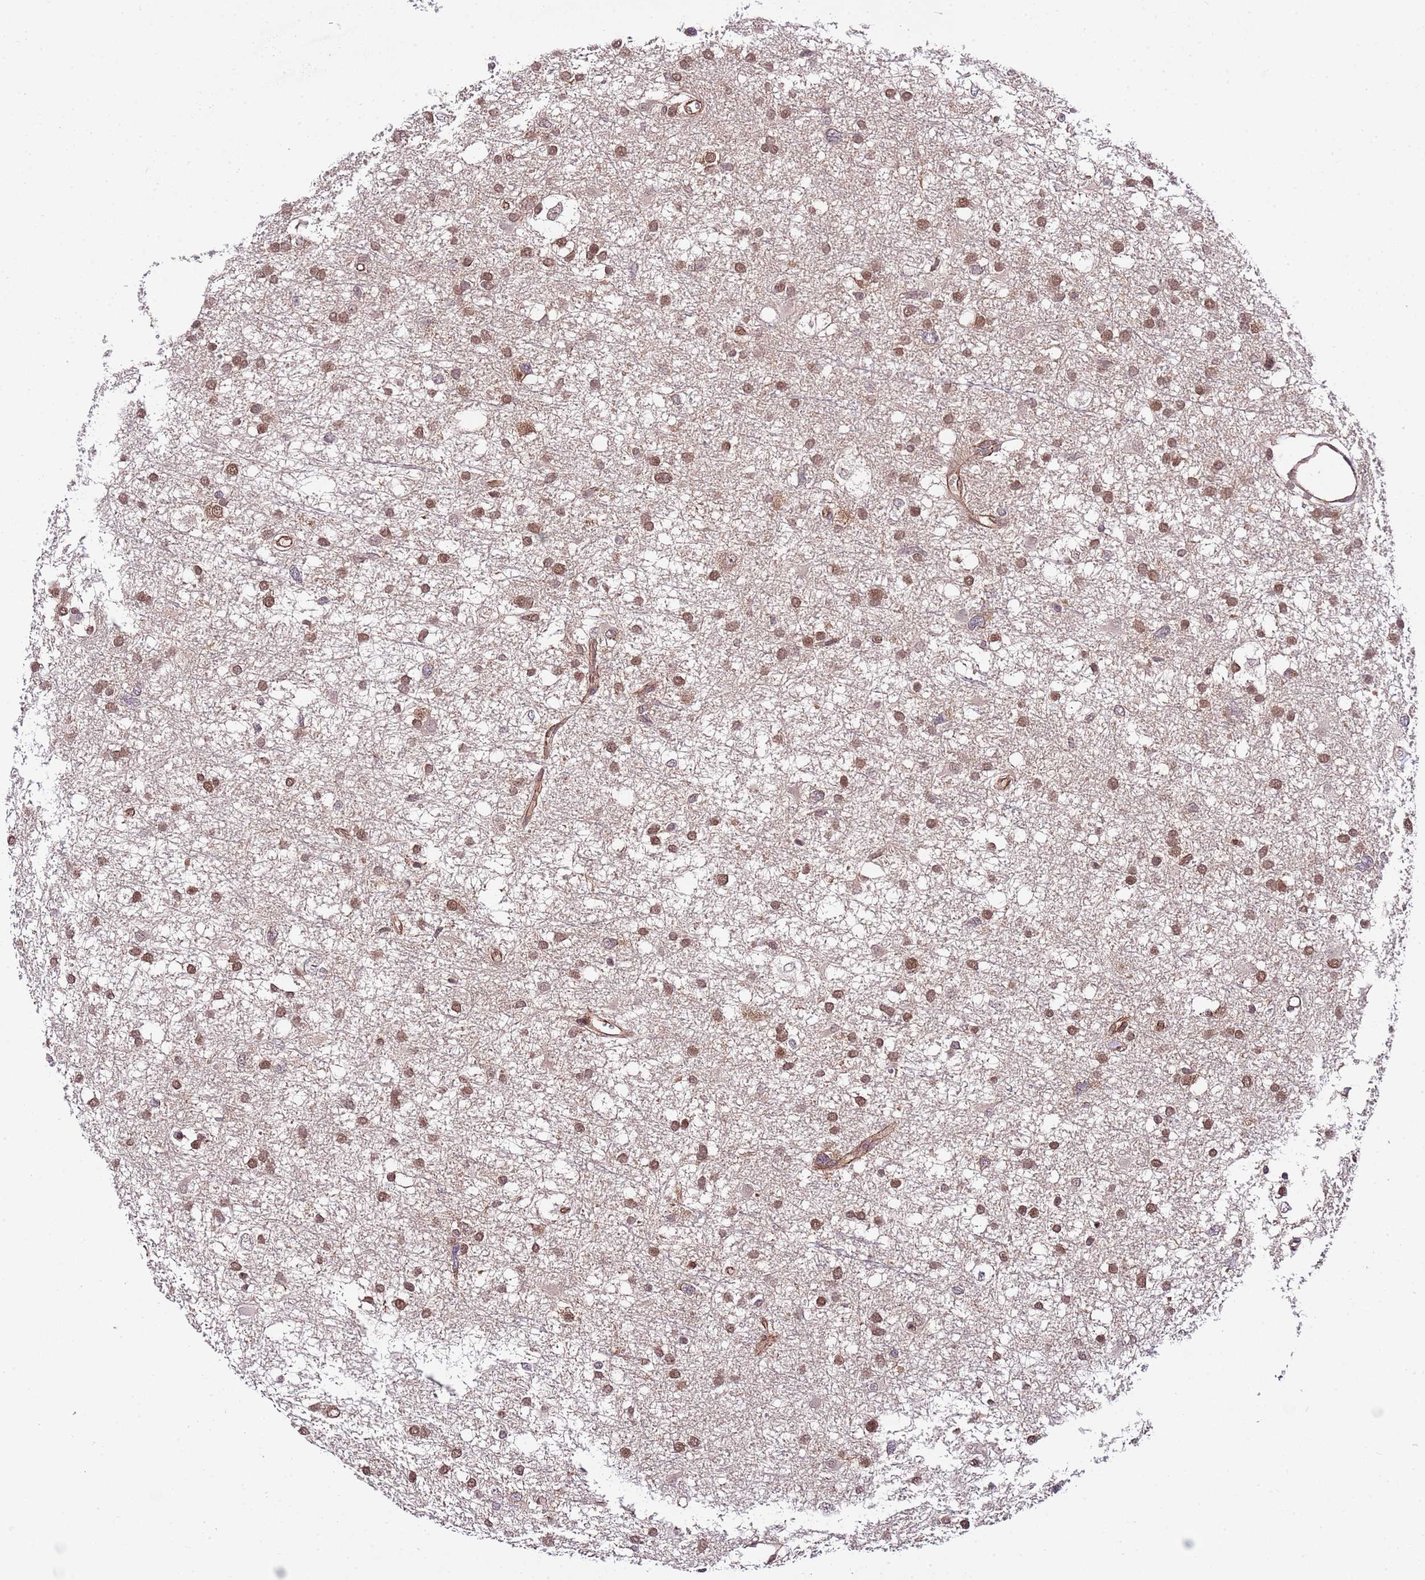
{"staining": {"intensity": "moderate", "quantity": ">75%", "location": "cytoplasmic/membranous,nuclear"}, "tissue": "glioma", "cell_type": "Tumor cells", "image_type": "cancer", "snomed": [{"axis": "morphology", "description": "Glioma, malignant, High grade"}, {"axis": "topography", "description": "Brain"}], "caption": "Malignant high-grade glioma stained for a protein (brown) reveals moderate cytoplasmic/membranous and nuclear positive staining in approximately >75% of tumor cells.", "gene": "DONSON", "patient": {"sex": "male", "age": 61}}